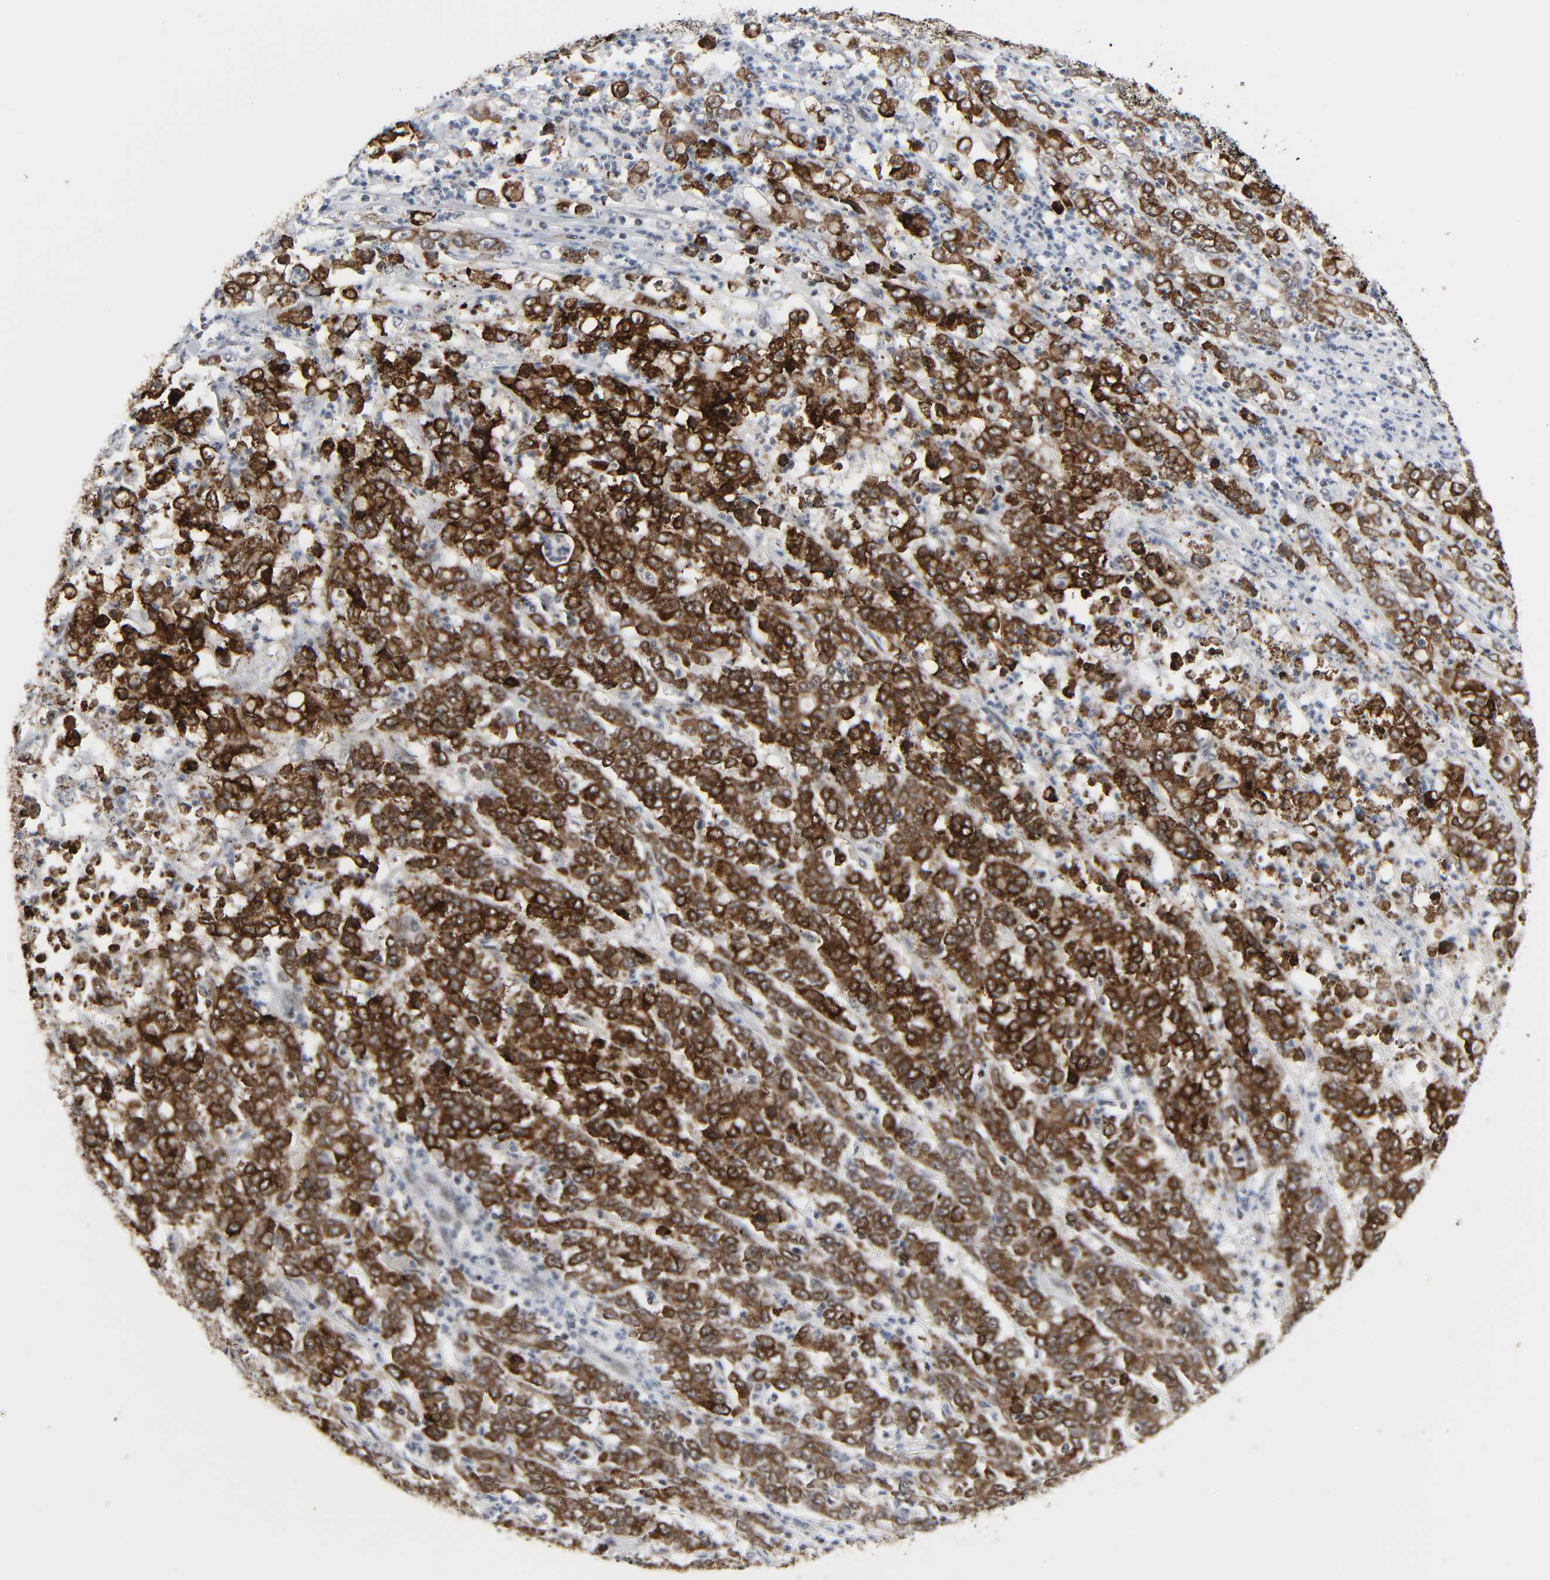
{"staining": {"intensity": "strong", "quantity": ">75%", "location": "cytoplasmic/membranous"}, "tissue": "stomach cancer", "cell_type": "Tumor cells", "image_type": "cancer", "snomed": [{"axis": "morphology", "description": "Adenocarcinoma, NOS"}, {"axis": "topography", "description": "Stomach, lower"}], "caption": "The photomicrograph displays immunohistochemical staining of stomach cancer. There is strong cytoplasmic/membranous expression is present in approximately >75% of tumor cells.", "gene": "MUC1", "patient": {"sex": "female", "age": 71}}